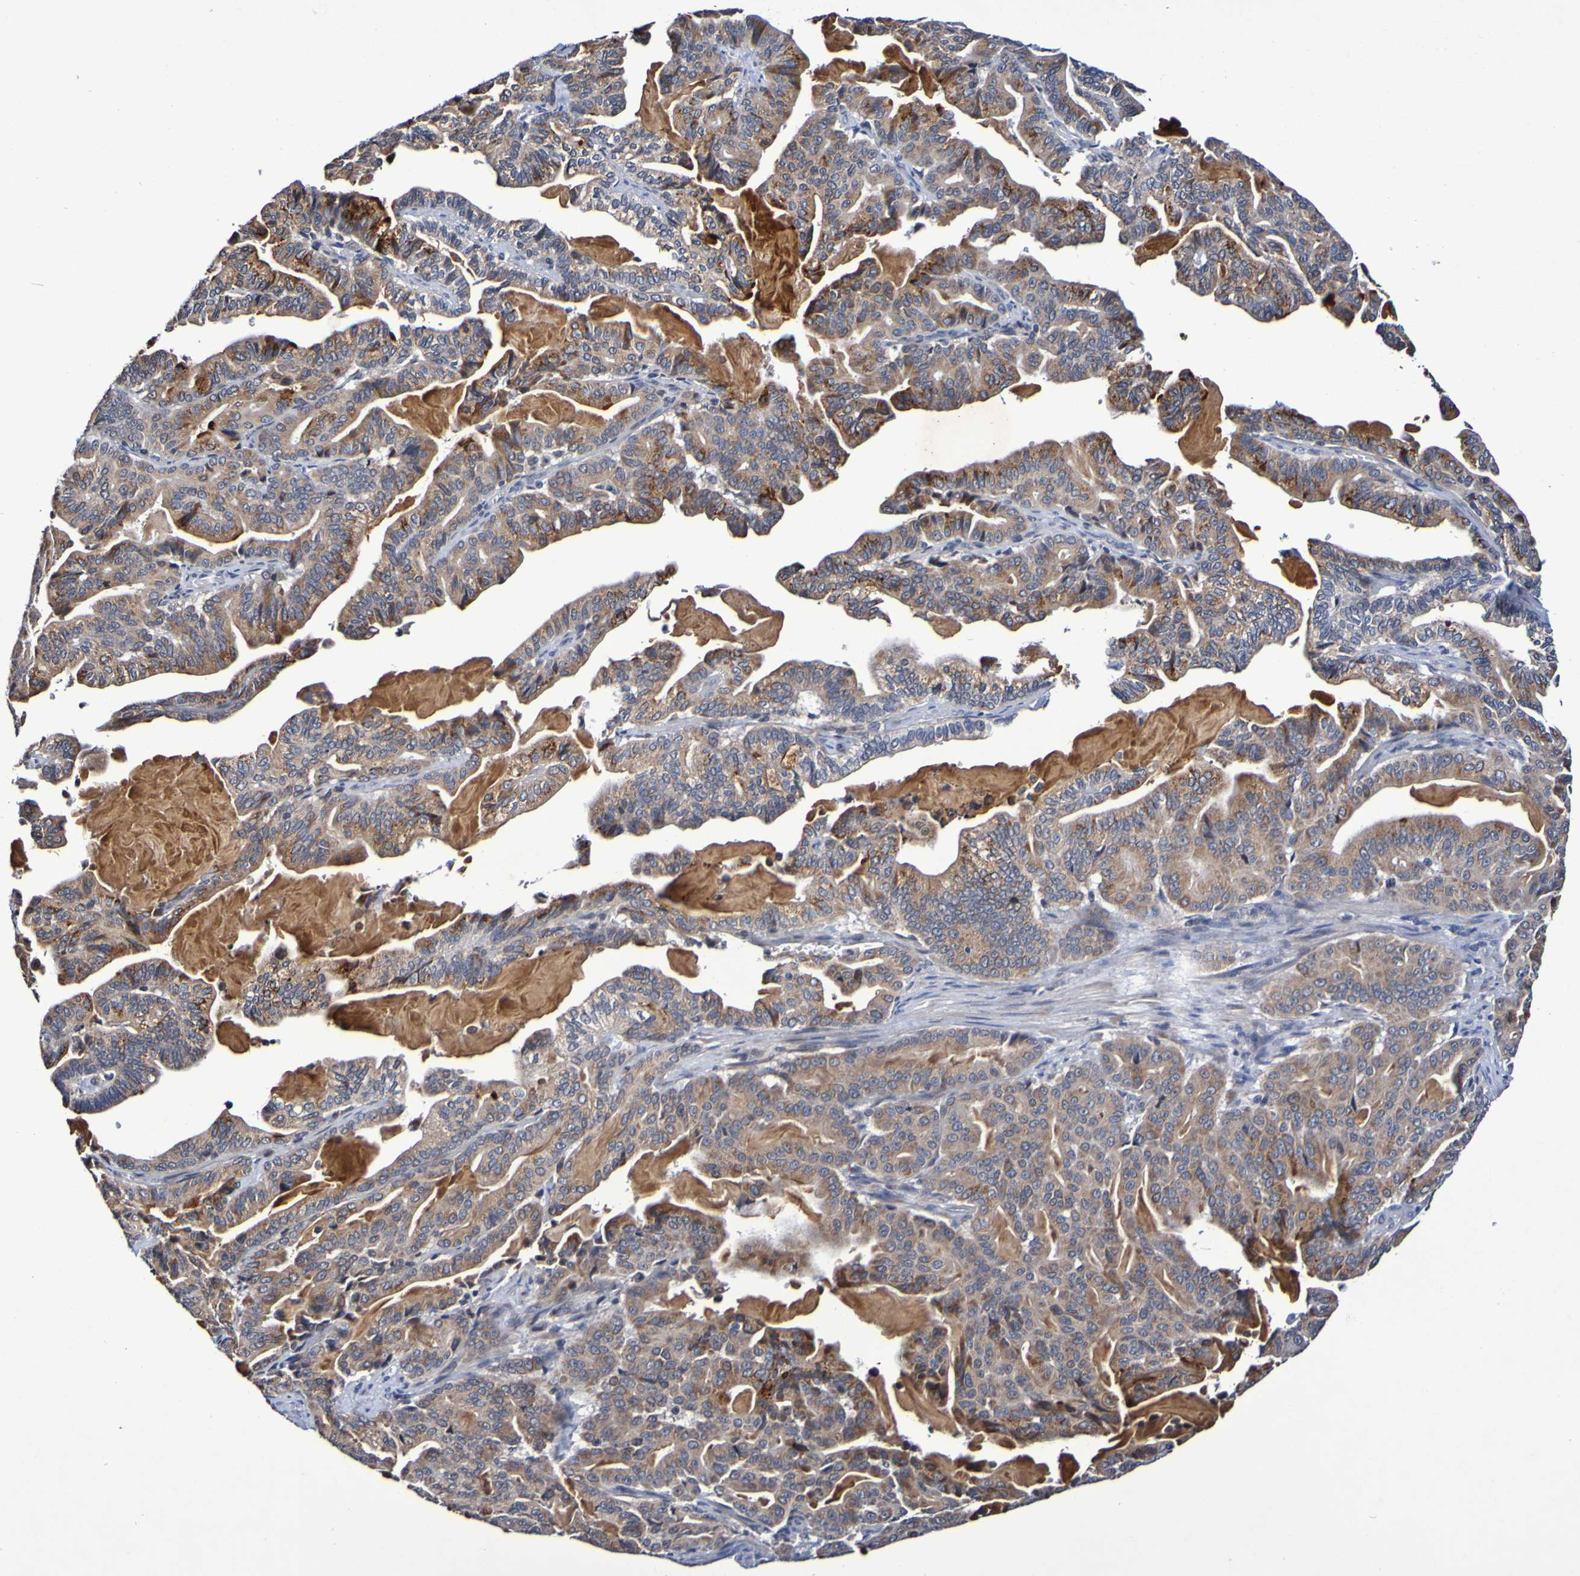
{"staining": {"intensity": "strong", "quantity": "<25%", "location": "cytoplasmic/membranous"}, "tissue": "pancreatic cancer", "cell_type": "Tumor cells", "image_type": "cancer", "snomed": [{"axis": "morphology", "description": "Adenocarcinoma, NOS"}, {"axis": "topography", "description": "Pancreas"}], "caption": "Strong cytoplasmic/membranous positivity for a protein is seen in approximately <25% of tumor cells of adenocarcinoma (pancreatic) using immunohistochemistry.", "gene": "PTP4A2", "patient": {"sex": "male", "age": 63}}